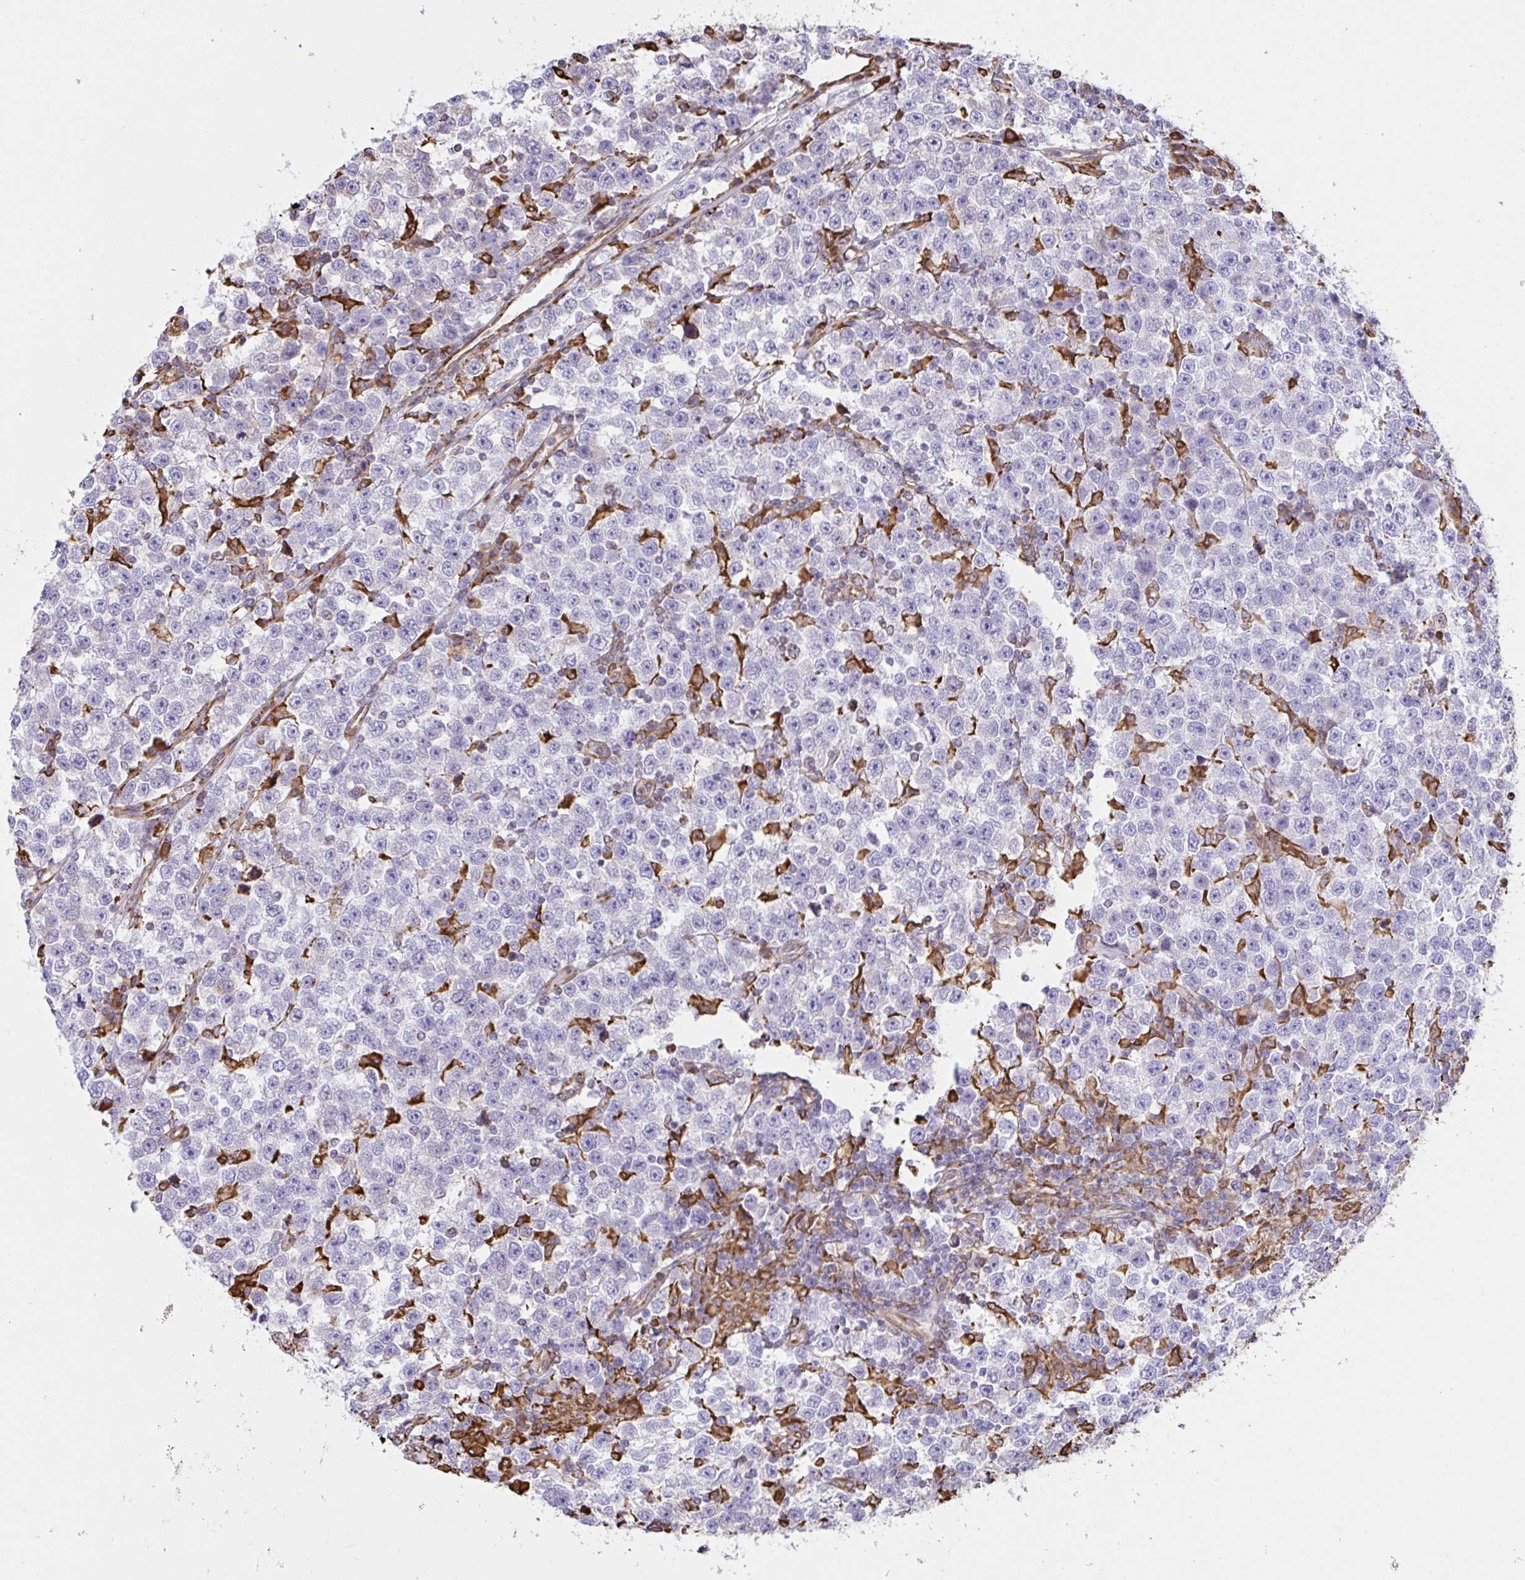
{"staining": {"intensity": "negative", "quantity": "none", "location": "none"}, "tissue": "testis cancer", "cell_type": "Tumor cells", "image_type": "cancer", "snomed": [{"axis": "morphology", "description": "Seminoma, NOS"}, {"axis": "topography", "description": "Testis"}], "caption": "The image shows no significant expression in tumor cells of testis cancer.", "gene": "CLGN", "patient": {"sex": "male", "age": 43}}